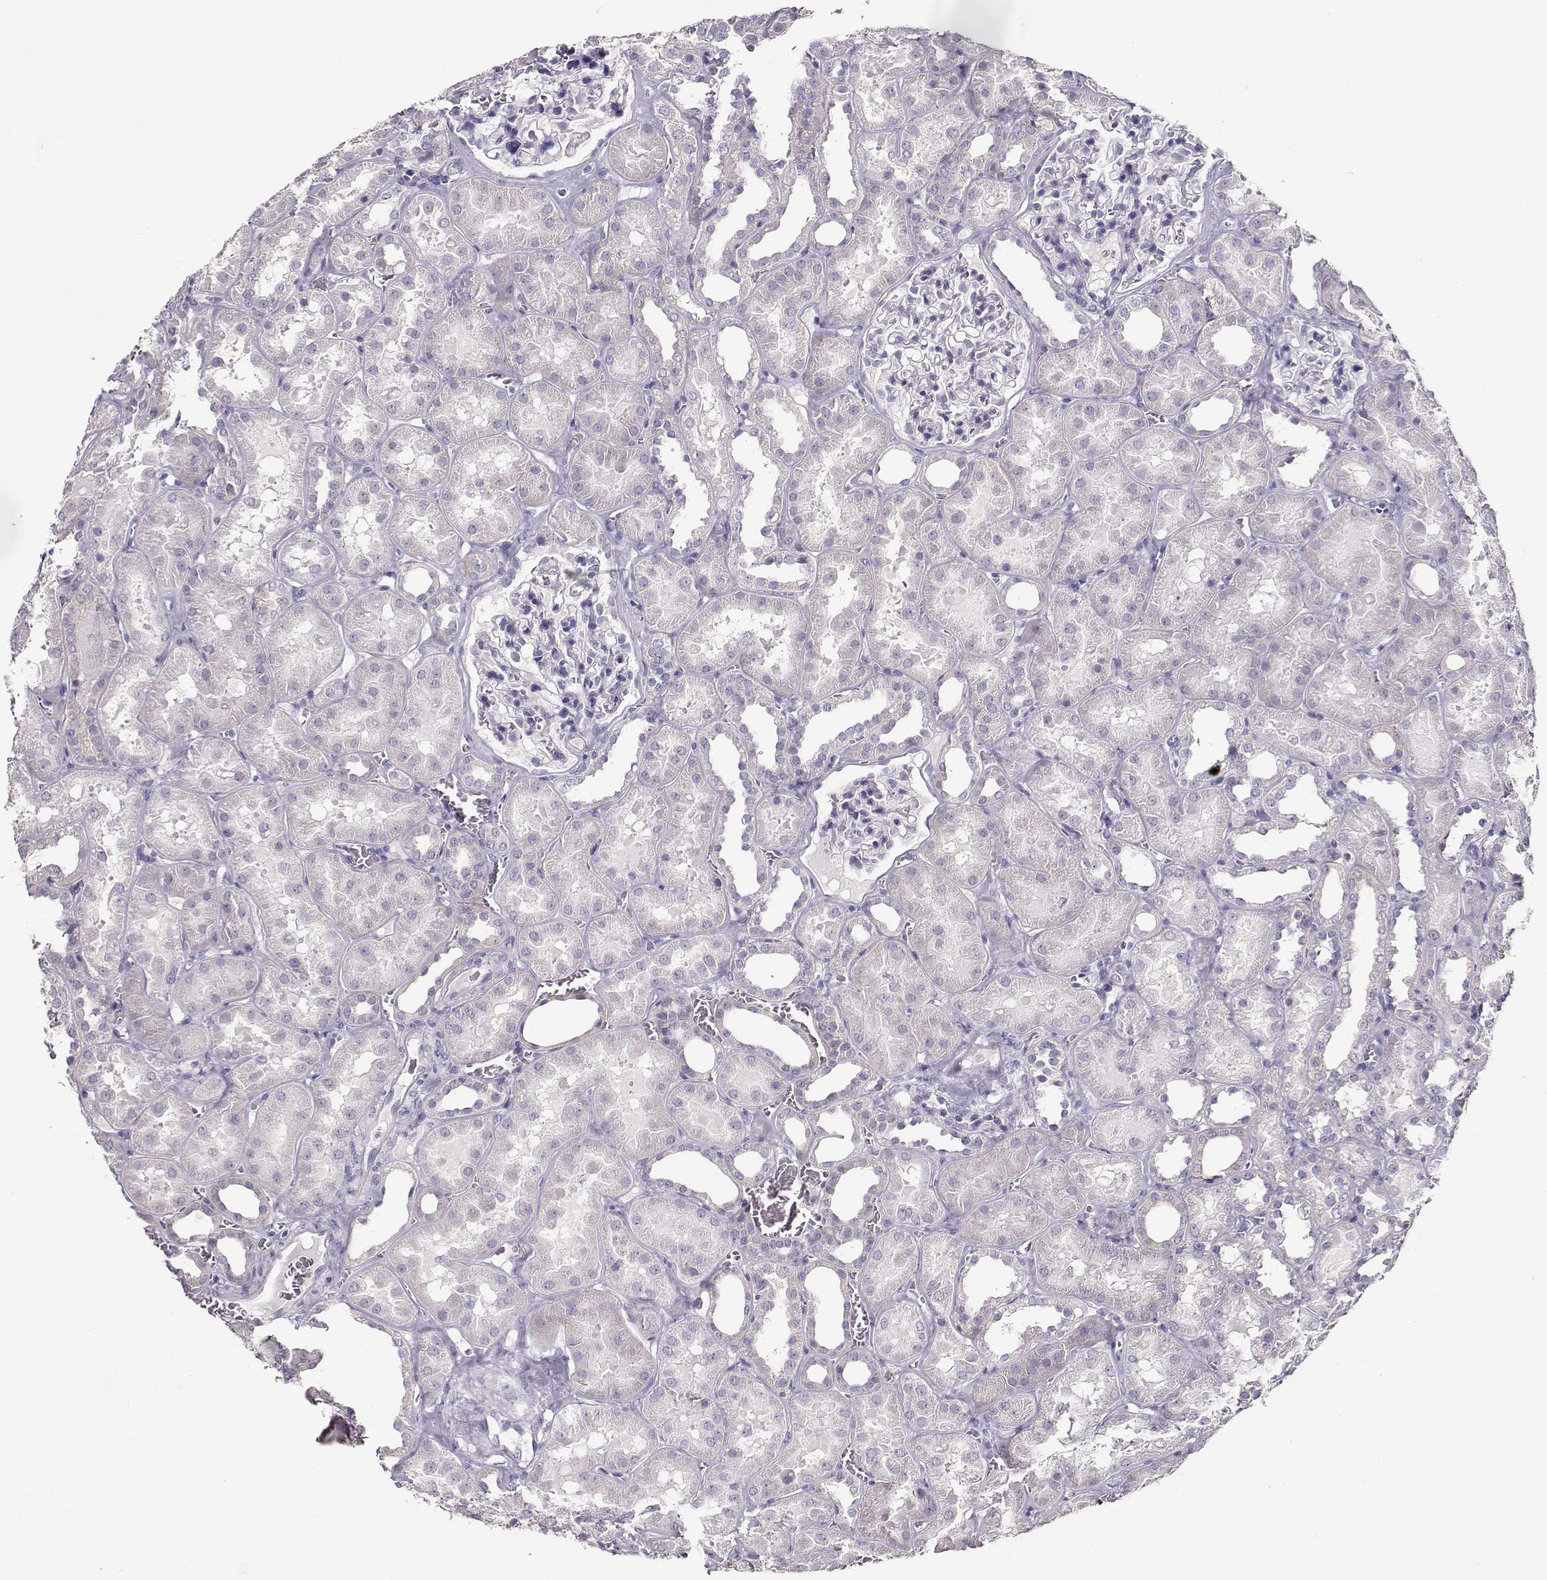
{"staining": {"intensity": "negative", "quantity": "none", "location": "none"}, "tissue": "kidney", "cell_type": "Cells in glomeruli", "image_type": "normal", "snomed": [{"axis": "morphology", "description": "Normal tissue, NOS"}, {"axis": "topography", "description": "Kidney"}], "caption": "Human kidney stained for a protein using immunohistochemistry (IHC) shows no positivity in cells in glomeruli.", "gene": "NDRG4", "patient": {"sex": "female", "age": 41}}